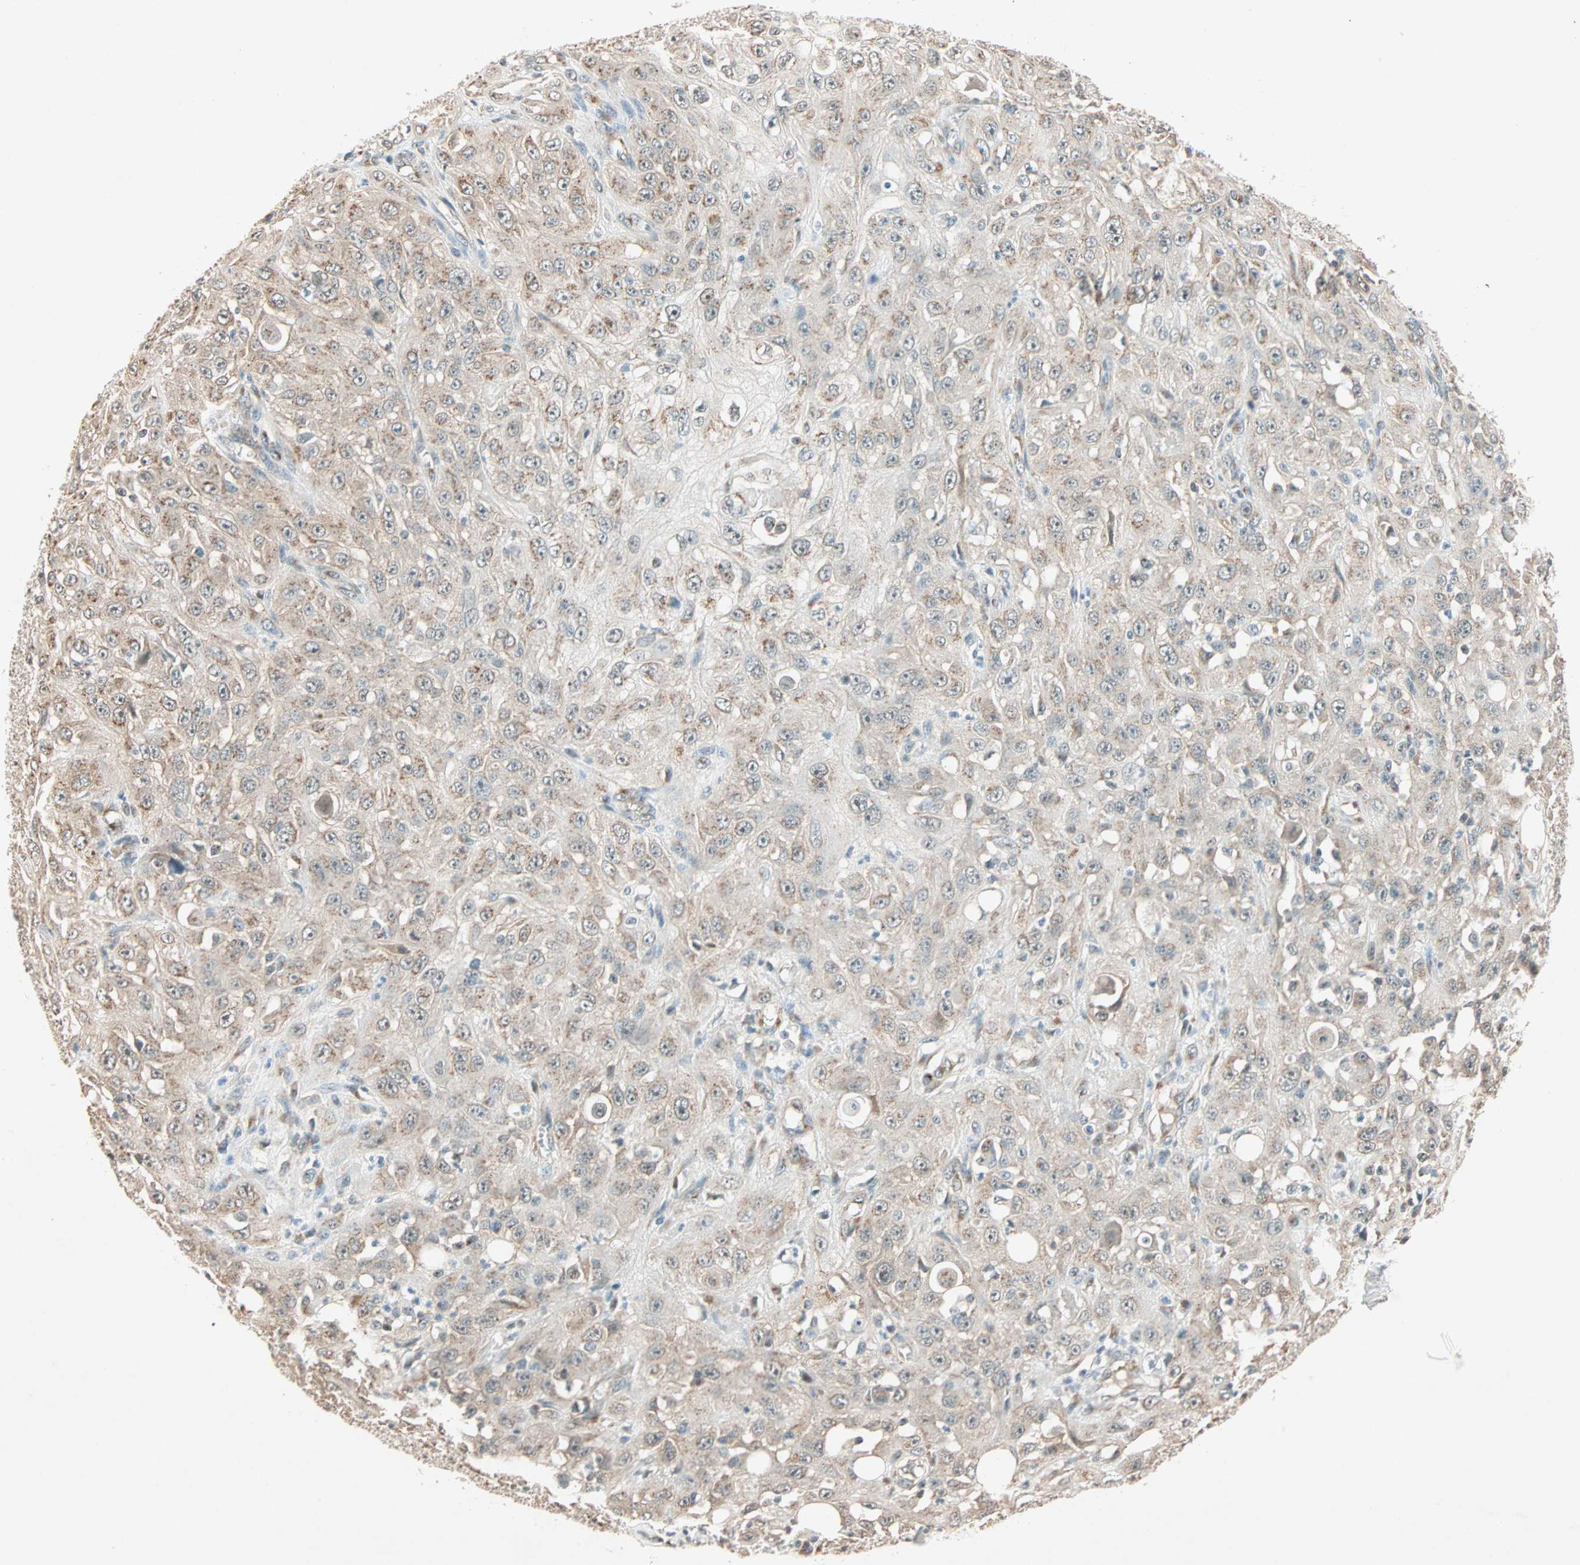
{"staining": {"intensity": "weak", "quantity": "25%-75%", "location": "cytoplasmic/membranous"}, "tissue": "skin cancer", "cell_type": "Tumor cells", "image_type": "cancer", "snomed": [{"axis": "morphology", "description": "Squamous cell carcinoma, NOS"}, {"axis": "morphology", "description": "Squamous cell carcinoma, metastatic, NOS"}, {"axis": "topography", "description": "Skin"}, {"axis": "topography", "description": "Lymph node"}], "caption": "Human skin cancer stained with a brown dye shows weak cytoplasmic/membranous positive expression in approximately 25%-75% of tumor cells.", "gene": "PRDM2", "patient": {"sex": "male", "age": 75}}